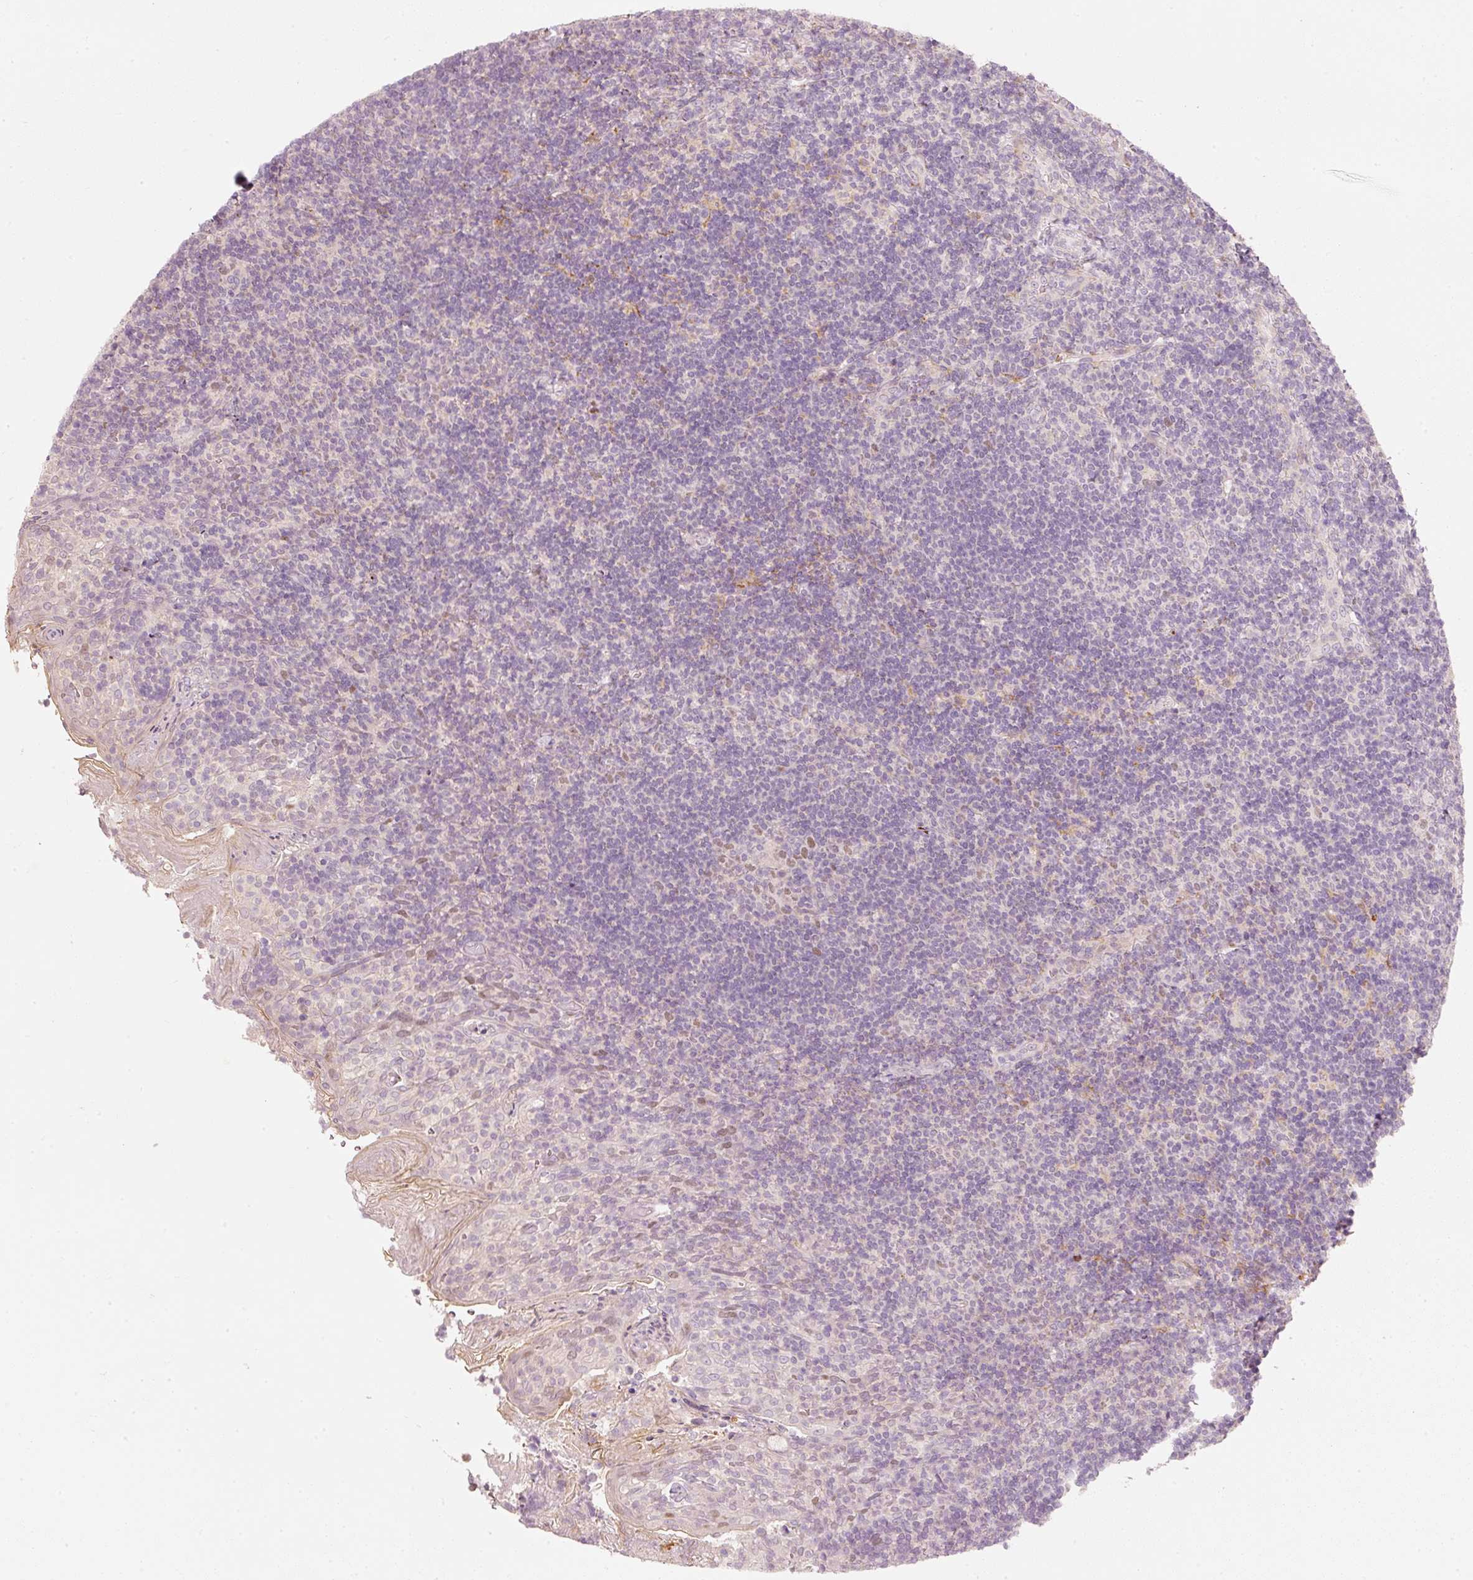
{"staining": {"intensity": "moderate", "quantity": "25%-75%", "location": "nuclear"}, "tissue": "tonsil", "cell_type": "Germinal center cells", "image_type": "normal", "snomed": [{"axis": "morphology", "description": "Normal tissue, NOS"}, {"axis": "topography", "description": "Tonsil"}], "caption": "Moderate nuclear staining for a protein is seen in about 25%-75% of germinal center cells of unremarkable tonsil using immunohistochemistry (IHC).", "gene": "TREX2", "patient": {"sex": "female", "age": 10}}